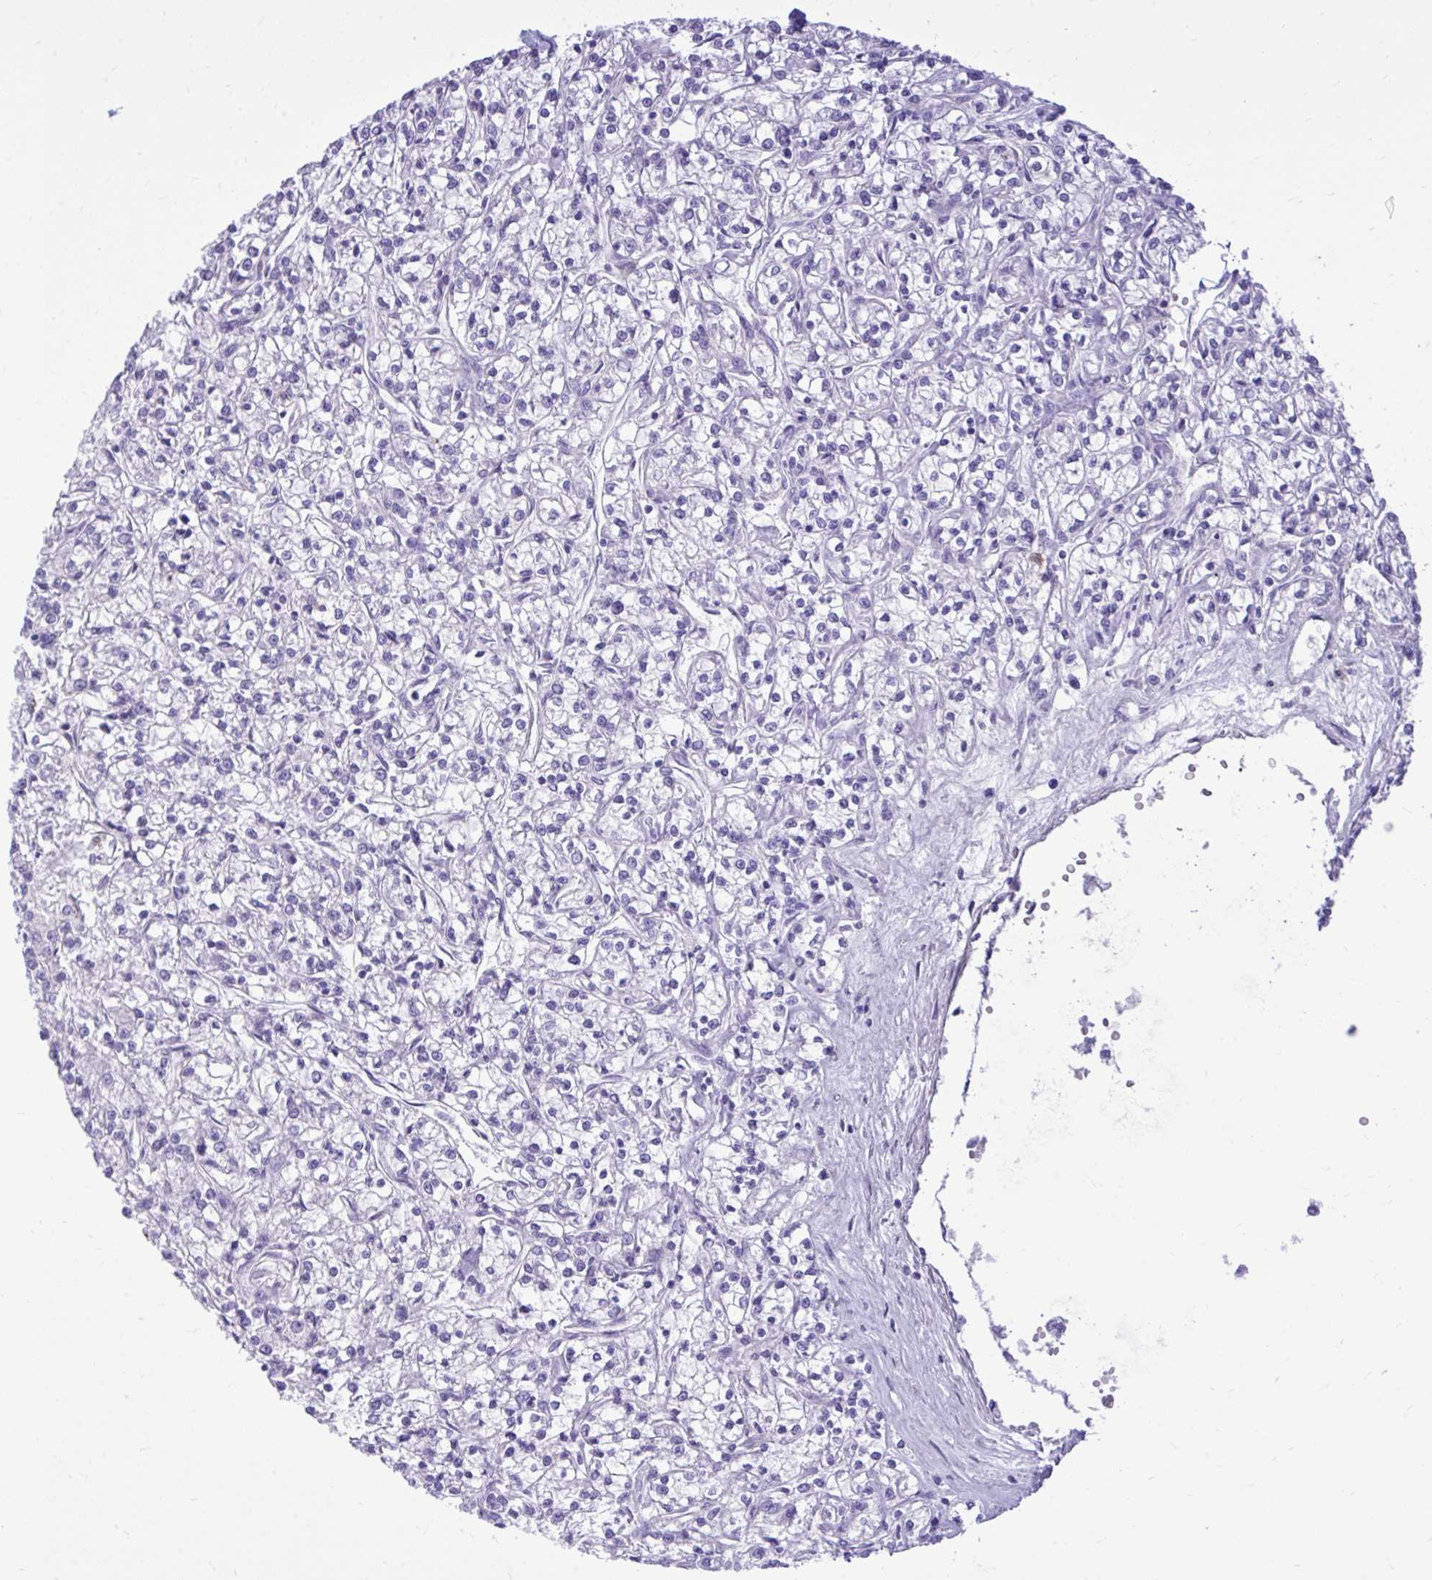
{"staining": {"intensity": "negative", "quantity": "none", "location": "none"}, "tissue": "renal cancer", "cell_type": "Tumor cells", "image_type": "cancer", "snomed": [{"axis": "morphology", "description": "Adenocarcinoma, NOS"}, {"axis": "topography", "description": "Kidney"}], "caption": "High power microscopy image of an IHC histopathology image of renal cancer, revealing no significant expression in tumor cells. Nuclei are stained in blue.", "gene": "TLR7", "patient": {"sex": "female", "age": 59}}